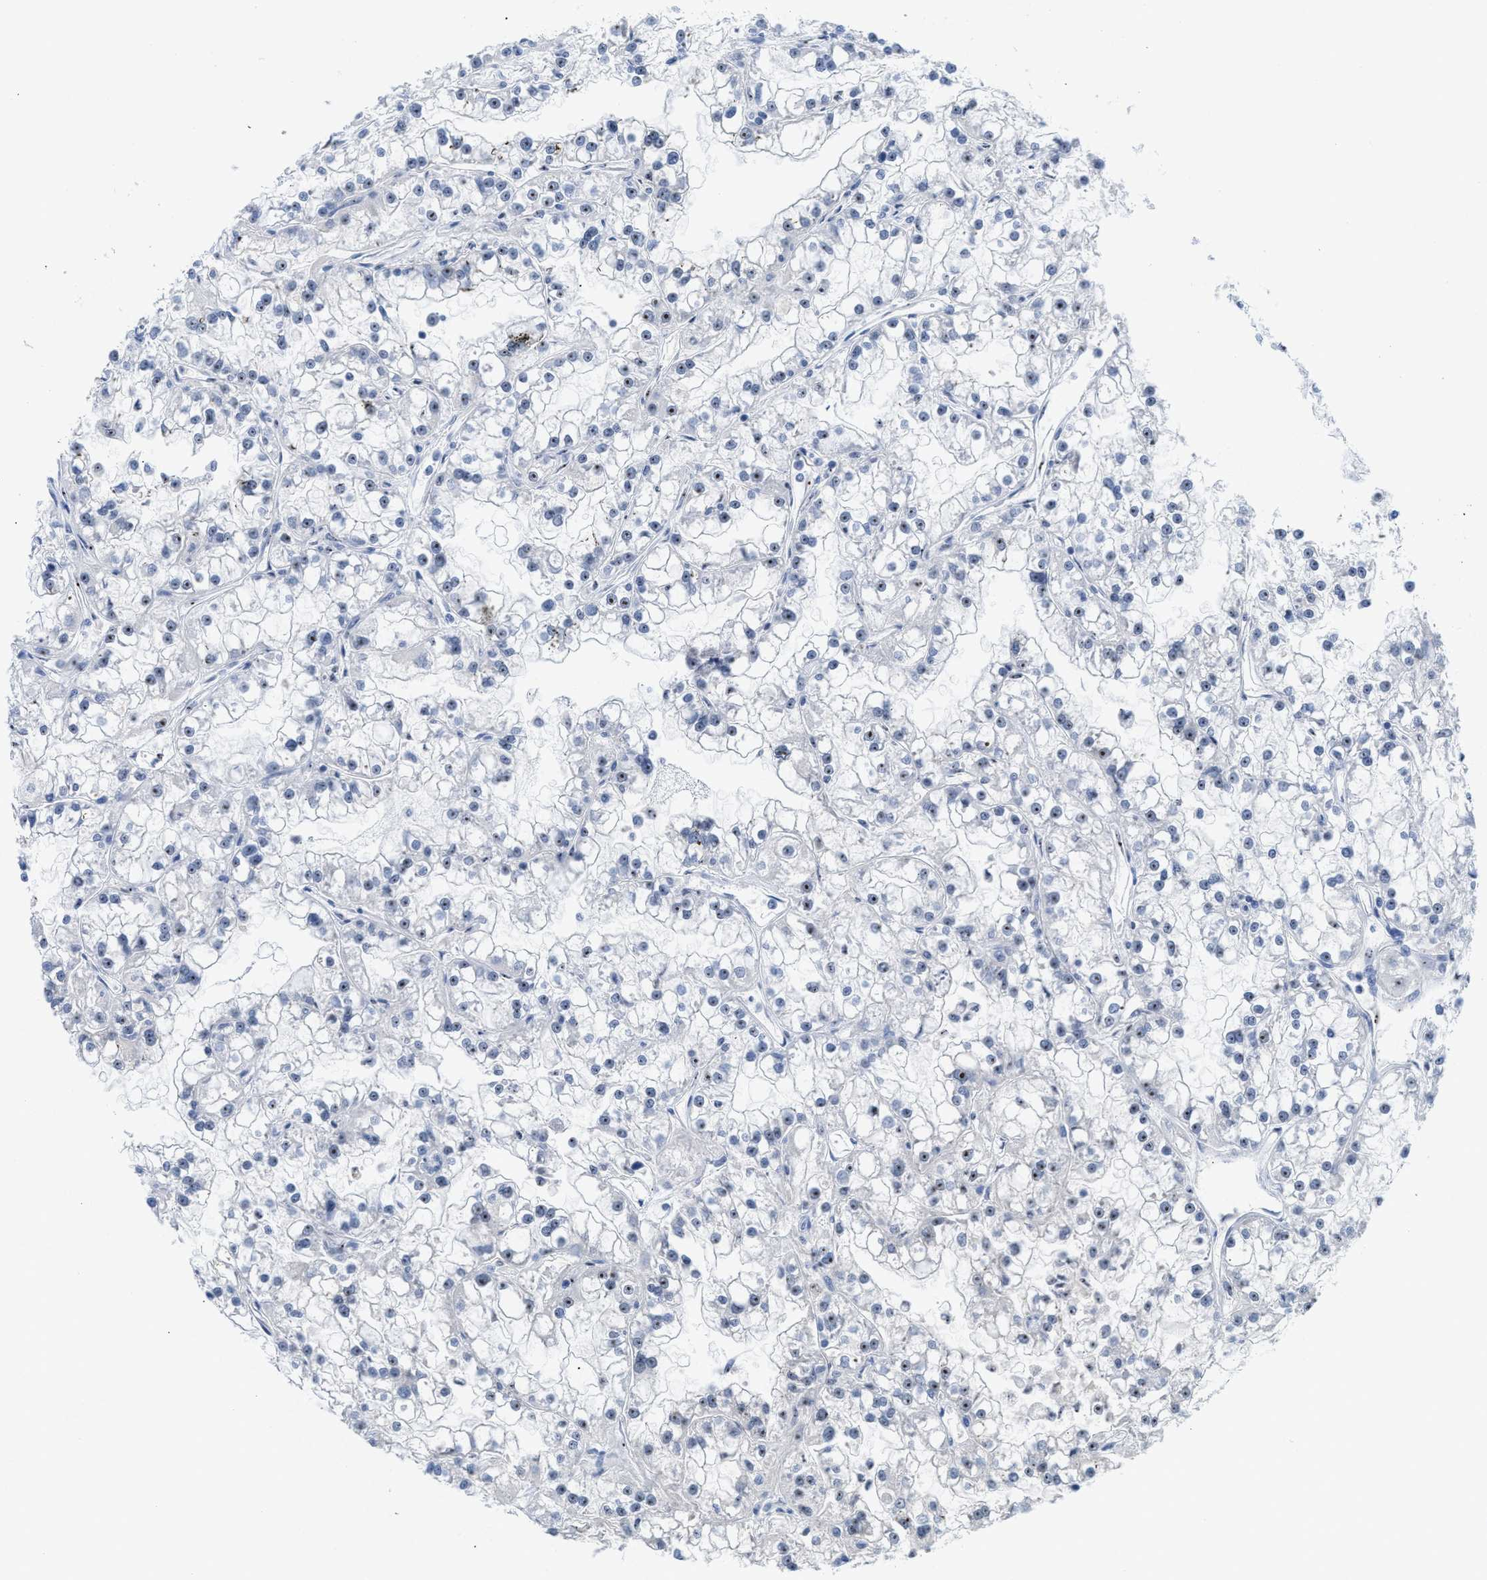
{"staining": {"intensity": "moderate", "quantity": "25%-75%", "location": "nuclear"}, "tissue": "renal cancer", "cell_type": "Tumor cells", "image_type": "cancer", "snomed": [{"axis": "morphology", "description": "Adenocarcinoma, NOS"}, {"axis": "topography", "description": "Kidney"}], "caption": "Brown immunohistochemical staining in renal cancer shows moderate nuclear positivity in approximately 25%-75% of tumor cells.", "gene": "NOP58", "patient": {"sex": "female", "age": 52}}